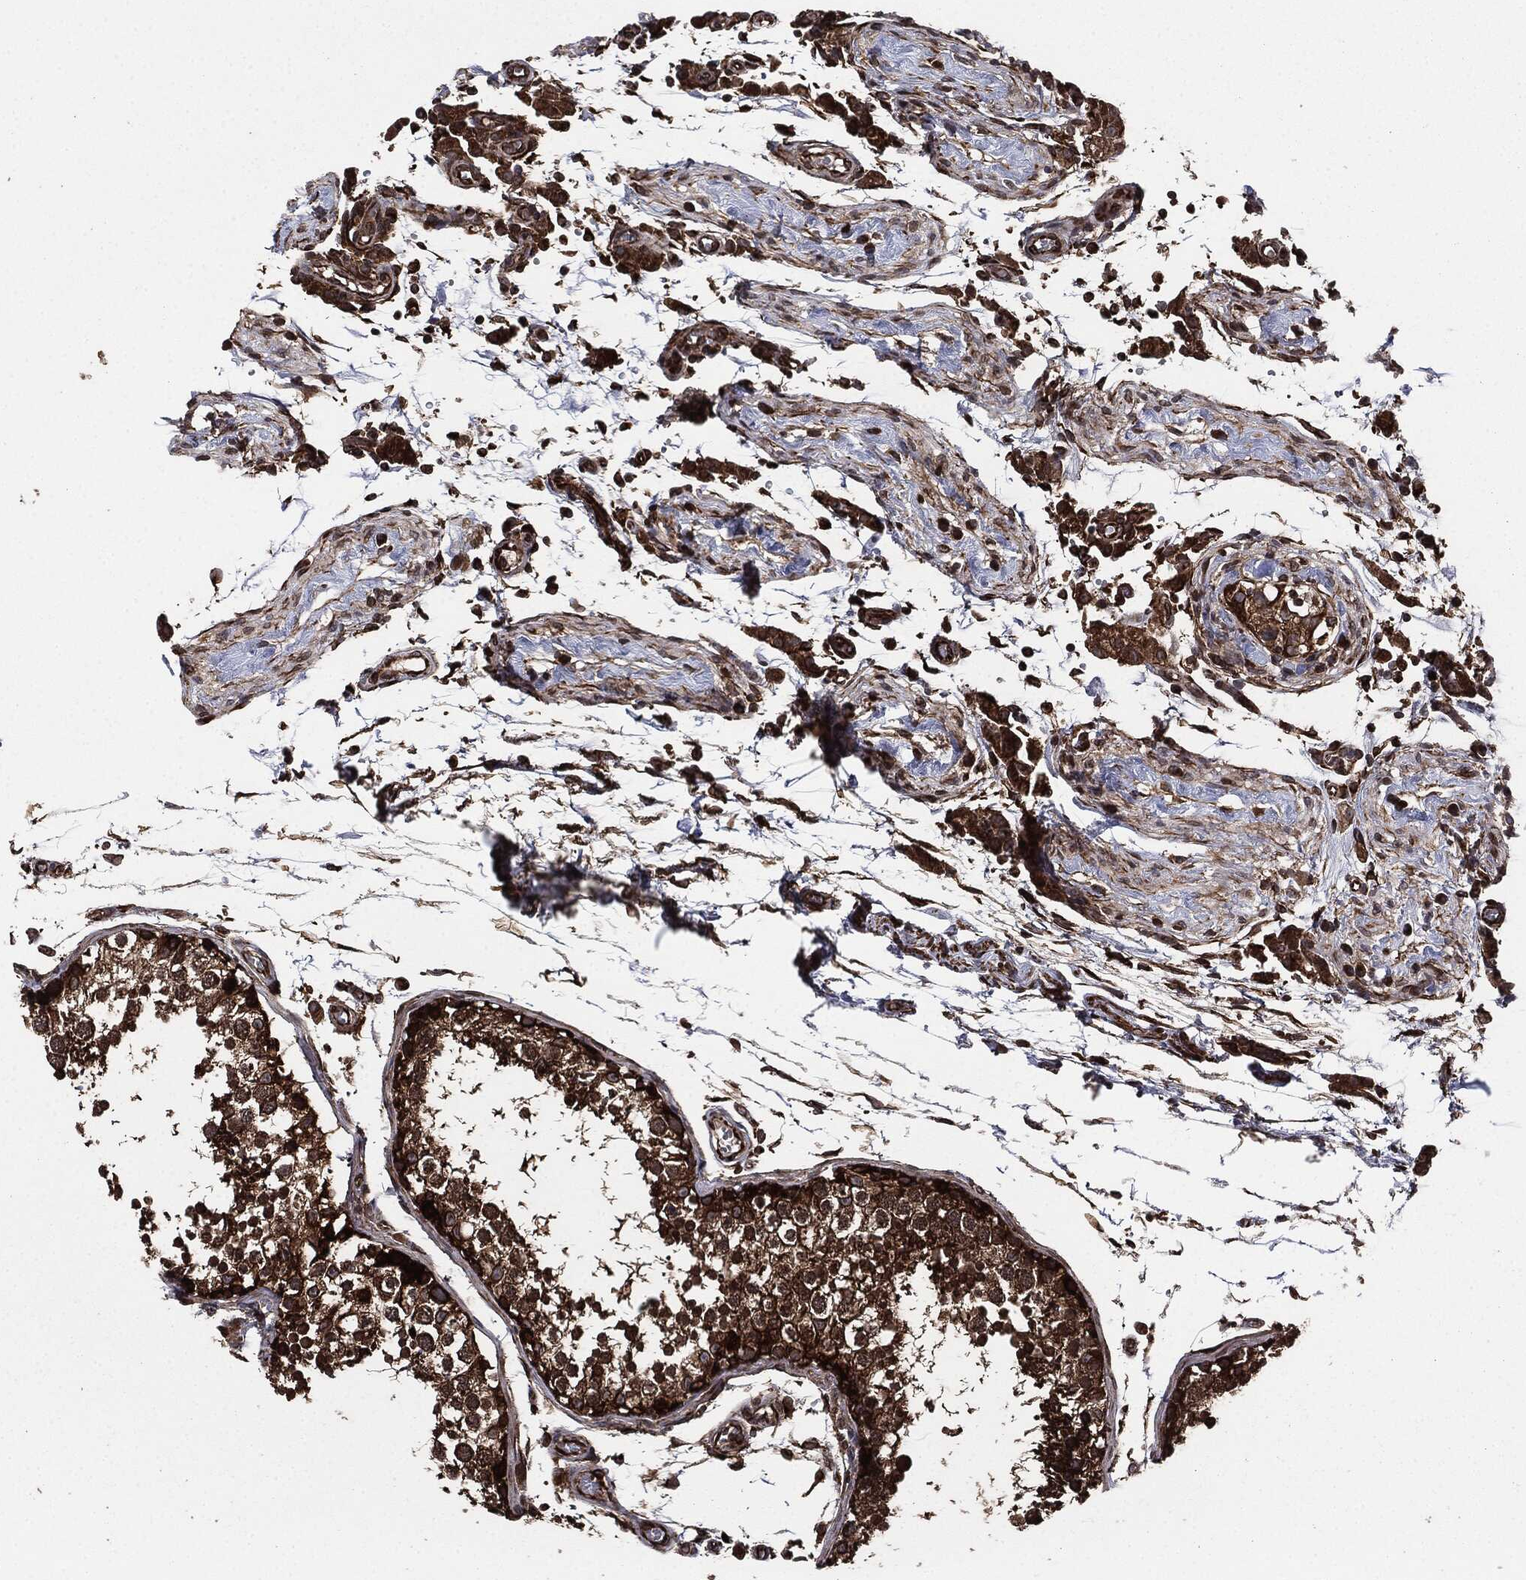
{"staining": {"intensity": "strong", "quantity": ">75%", "location": "cytoplasmic/membranous"}, "tissue": "testis", "cell_type": "Cells in seminiferous ducts", "image_type": "normal", "snomed": [{"axis": "morphology", "description": "Normal tissue, NOS"}, {"axis": "topography", "description": "Testis"}], "caption": "Protein staining shows strong cytoplasmic/membranous staining in about >75% of cells in seminiferous ducts in unremarkable testis. (IHC, brightfield microscopy, high magnification).", "gene": "RAP1GDS1", "patient": {"sex": "male", "age": 29}}